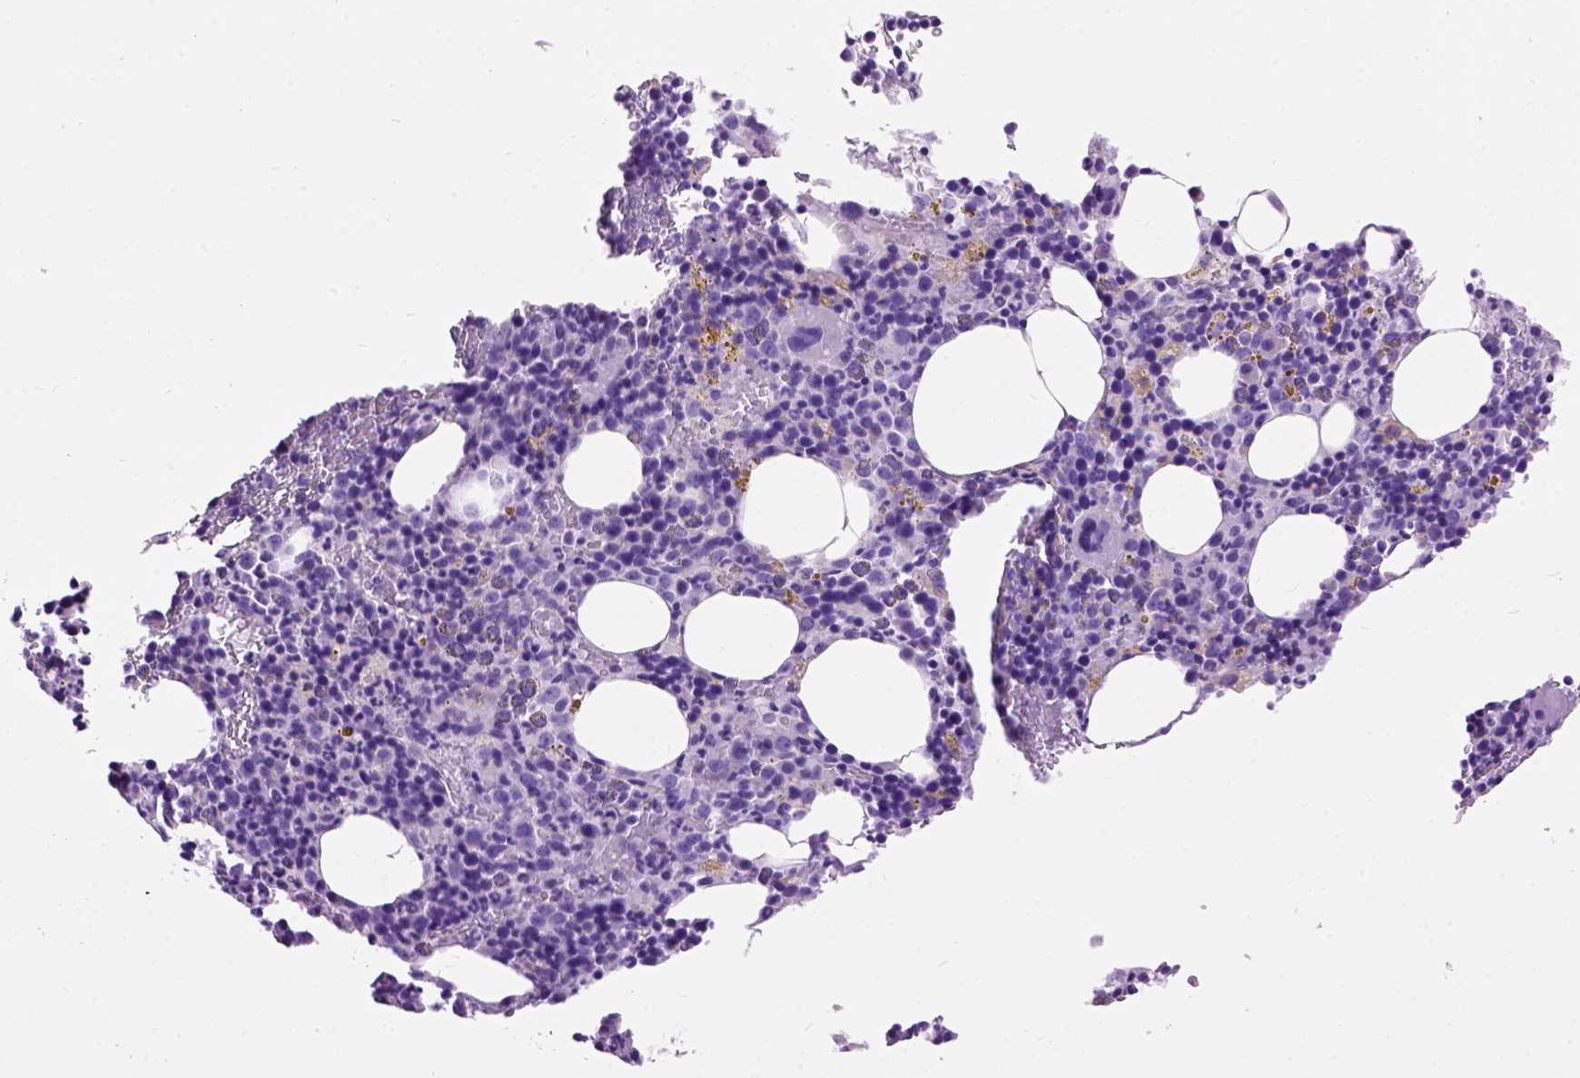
{"staining": {"intensity": "weak", "quantity": "<25%", "location": "cytoplasmic/membranous"}, "tissue": "bone marrow", "cell_type": "Hematopoietic cells", "image_type": "normal", "snomed": [{"axis": "morphology", "description": "Normal tissue, NOS"}, {"axis": "topography", "description": "Bone marrow"}], "caption": "A high-resolution photomicrograph shows immunohistochemistry (IHC) staining of unremarkable bone marrow, which exhibits no significant expression in hematopoietic cells.", "gene": "MAPT", "patient": {"sex": "male", "age": 63}}